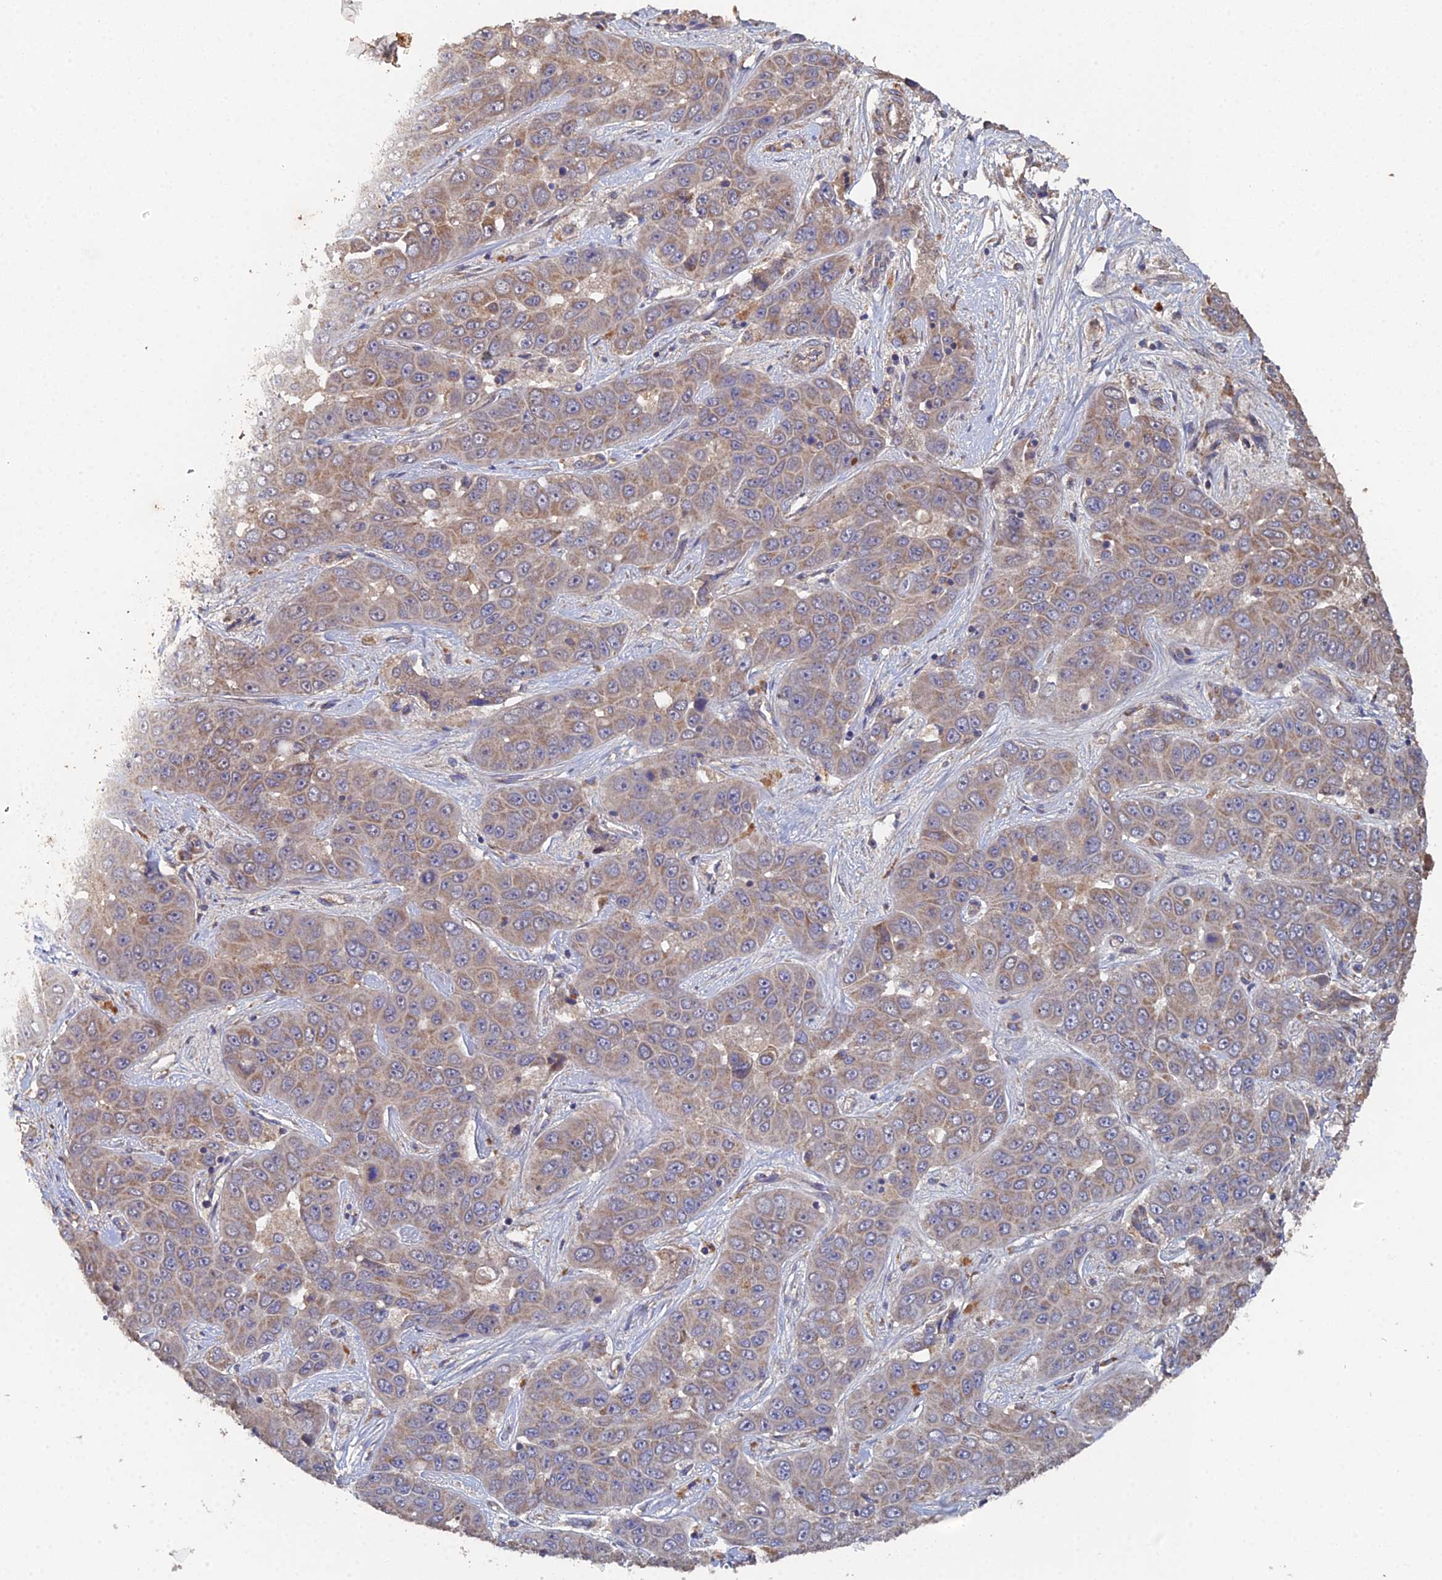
{"staining": {"intensity": "weak", "quantity": ">75%", "location": "cytoplasmic/membranous"}, "tissue": "liver cancer", "cell_type": "Tumor cells", "image_type": "cancer", "snomed": [{"axis": "morphology", "description": "Cholangiocarcinoma"}, {"axis": "topography", "description": "Liver"}], "caption": "IHC of human cholangiocarcinoma (liver) demonstrates low levels of weak cytoplasmic/membranous positivity in approximately >75% of tumor cells. (DAB (3,3'-diaminobenzidine) = brown stain, brightfield microscopy at high magnification).", "gene": "SPANXN4", "patient": {"sex": "female", "age": 52}}